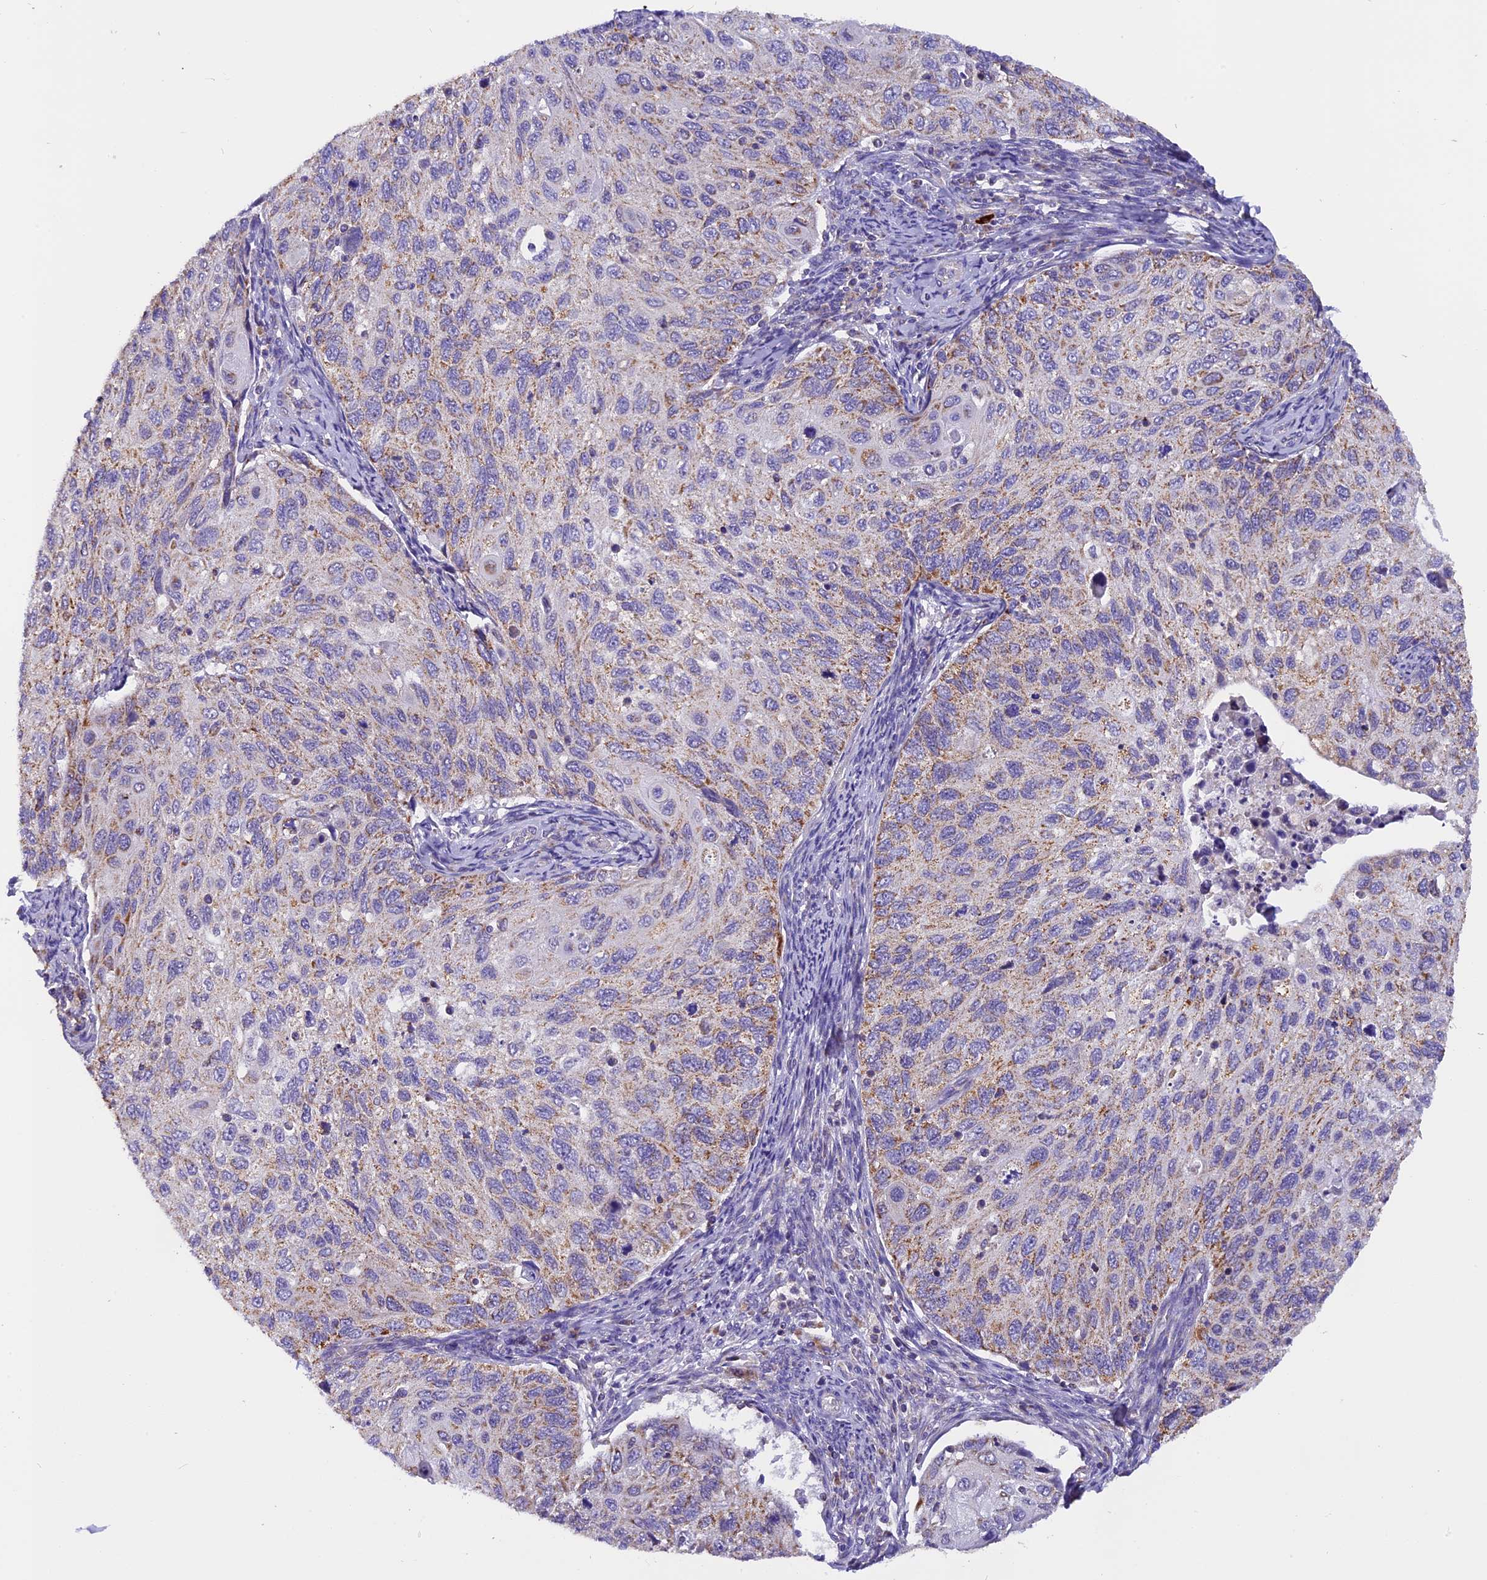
{"staining": {"intensity": "weak", "quantity": "25%-75%", "location": "cytoplasmic/membranous"}, "tissue": "cervical cancer", "cell_type": "Tumor cells", "image_type": "cancer", "snomed": [{"axis": "morphology", "description": "Squamous cell carcinoma, NOS"}, {"axis": "topography", "description": "Cervix"}], "caption": "IHC image of neoplastic tissue: cervical cancer (squamous cell carcinoma) stained using IHC reveals low levels of weak protein expression localized specifically in the cytoplasmic/membranous of tumor cells, appearing as a cytoplasmic/membranous brown color.", "gene": "MGME1", "patient": {"sex": "female", "age": 70}}